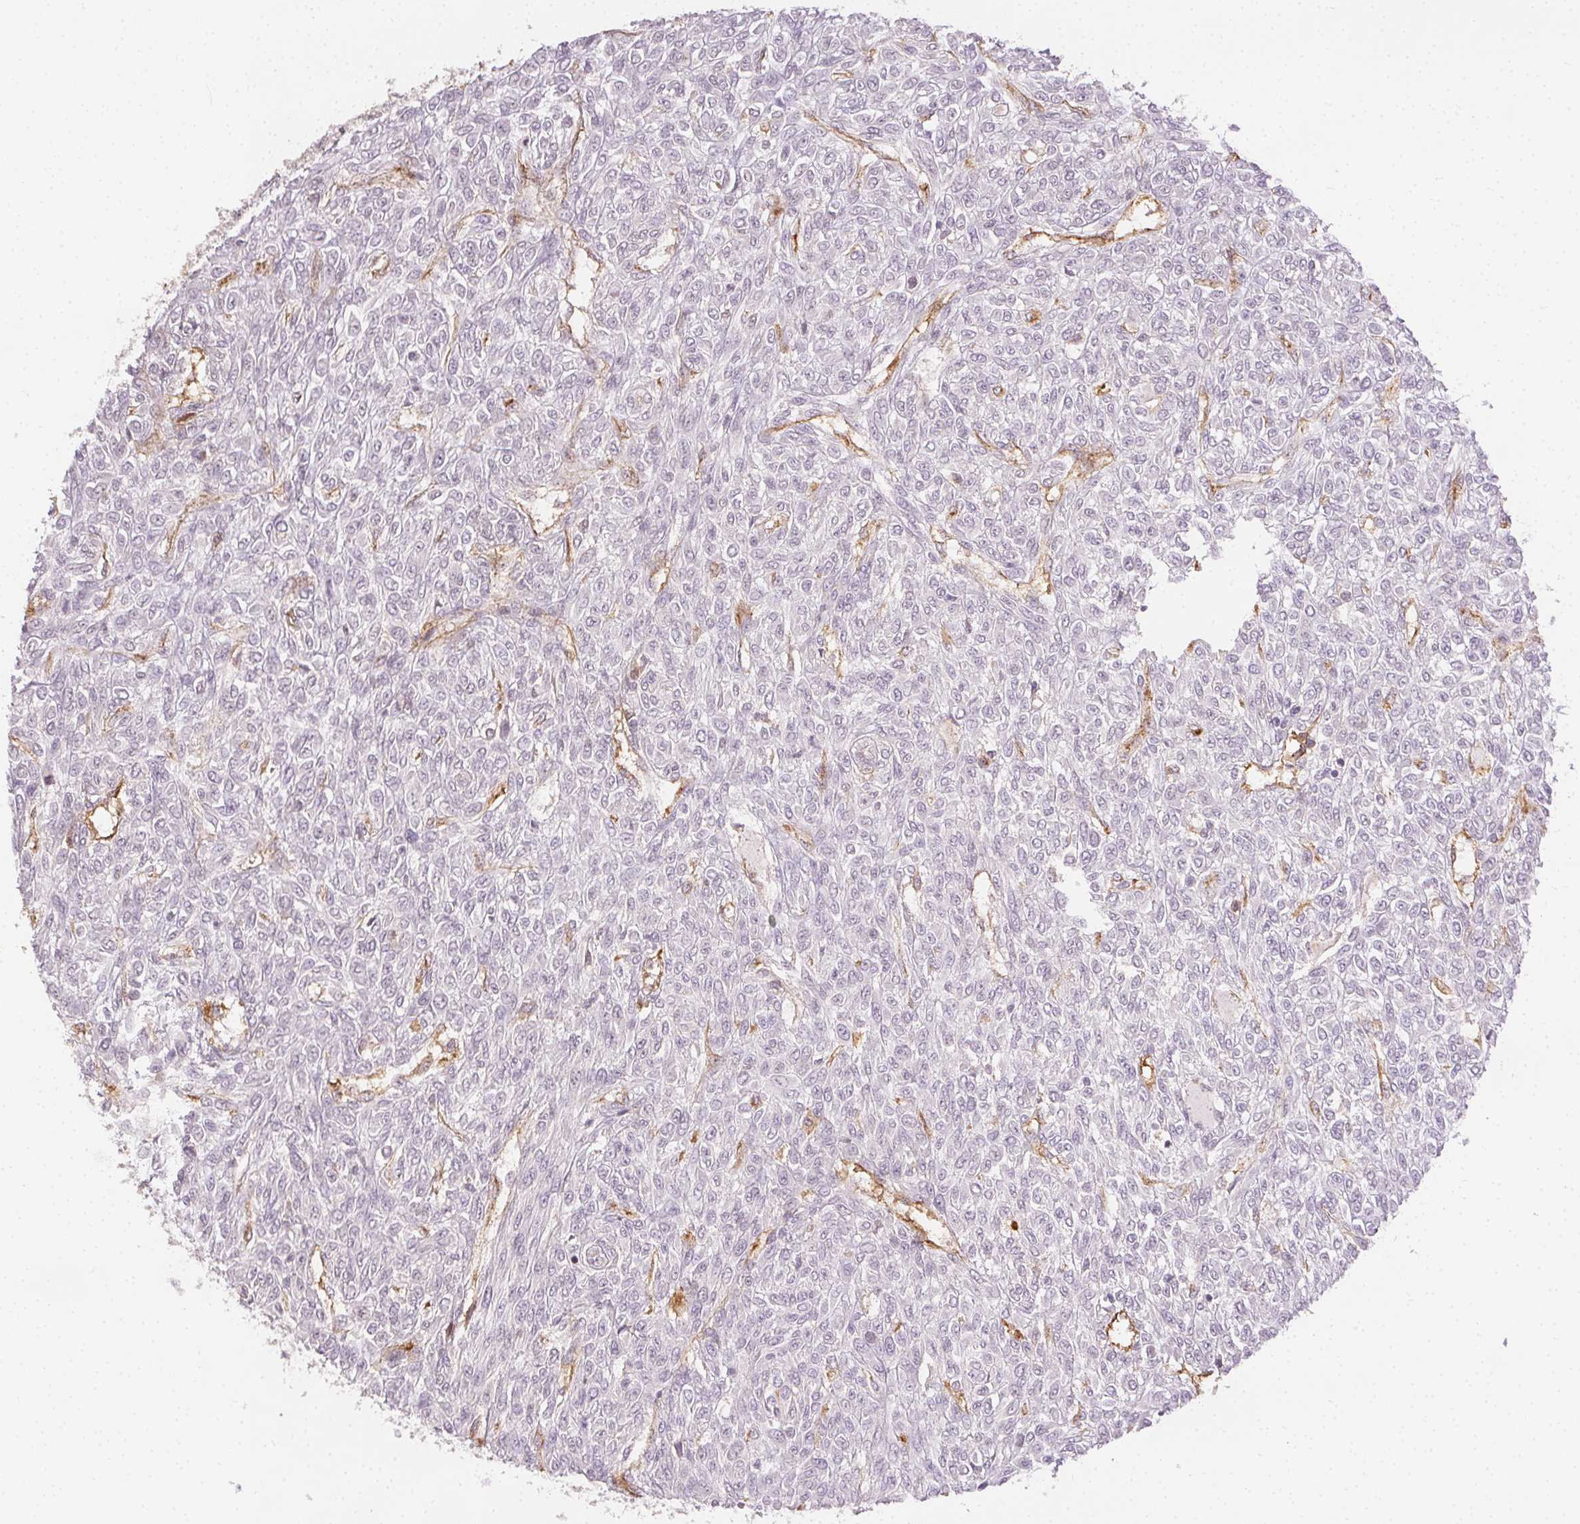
{"staining": {"intensity": "negative", "quantity": "none", "location": "none"}, "tissue": "renal cancer", "cell_type": "Tumor cells", "image_type": "cancer", "snomed": [{"axis": "morphology", "description": "Adenocarcinoma, NOS"}, {"axis": "topography", "description": "Kidney"}], "caption": "Histopathology image shows no significant protein staining in tumor cells of renal cancer.", "gene": "PODXL", "patient": {"sex": "male", "age": 58}}